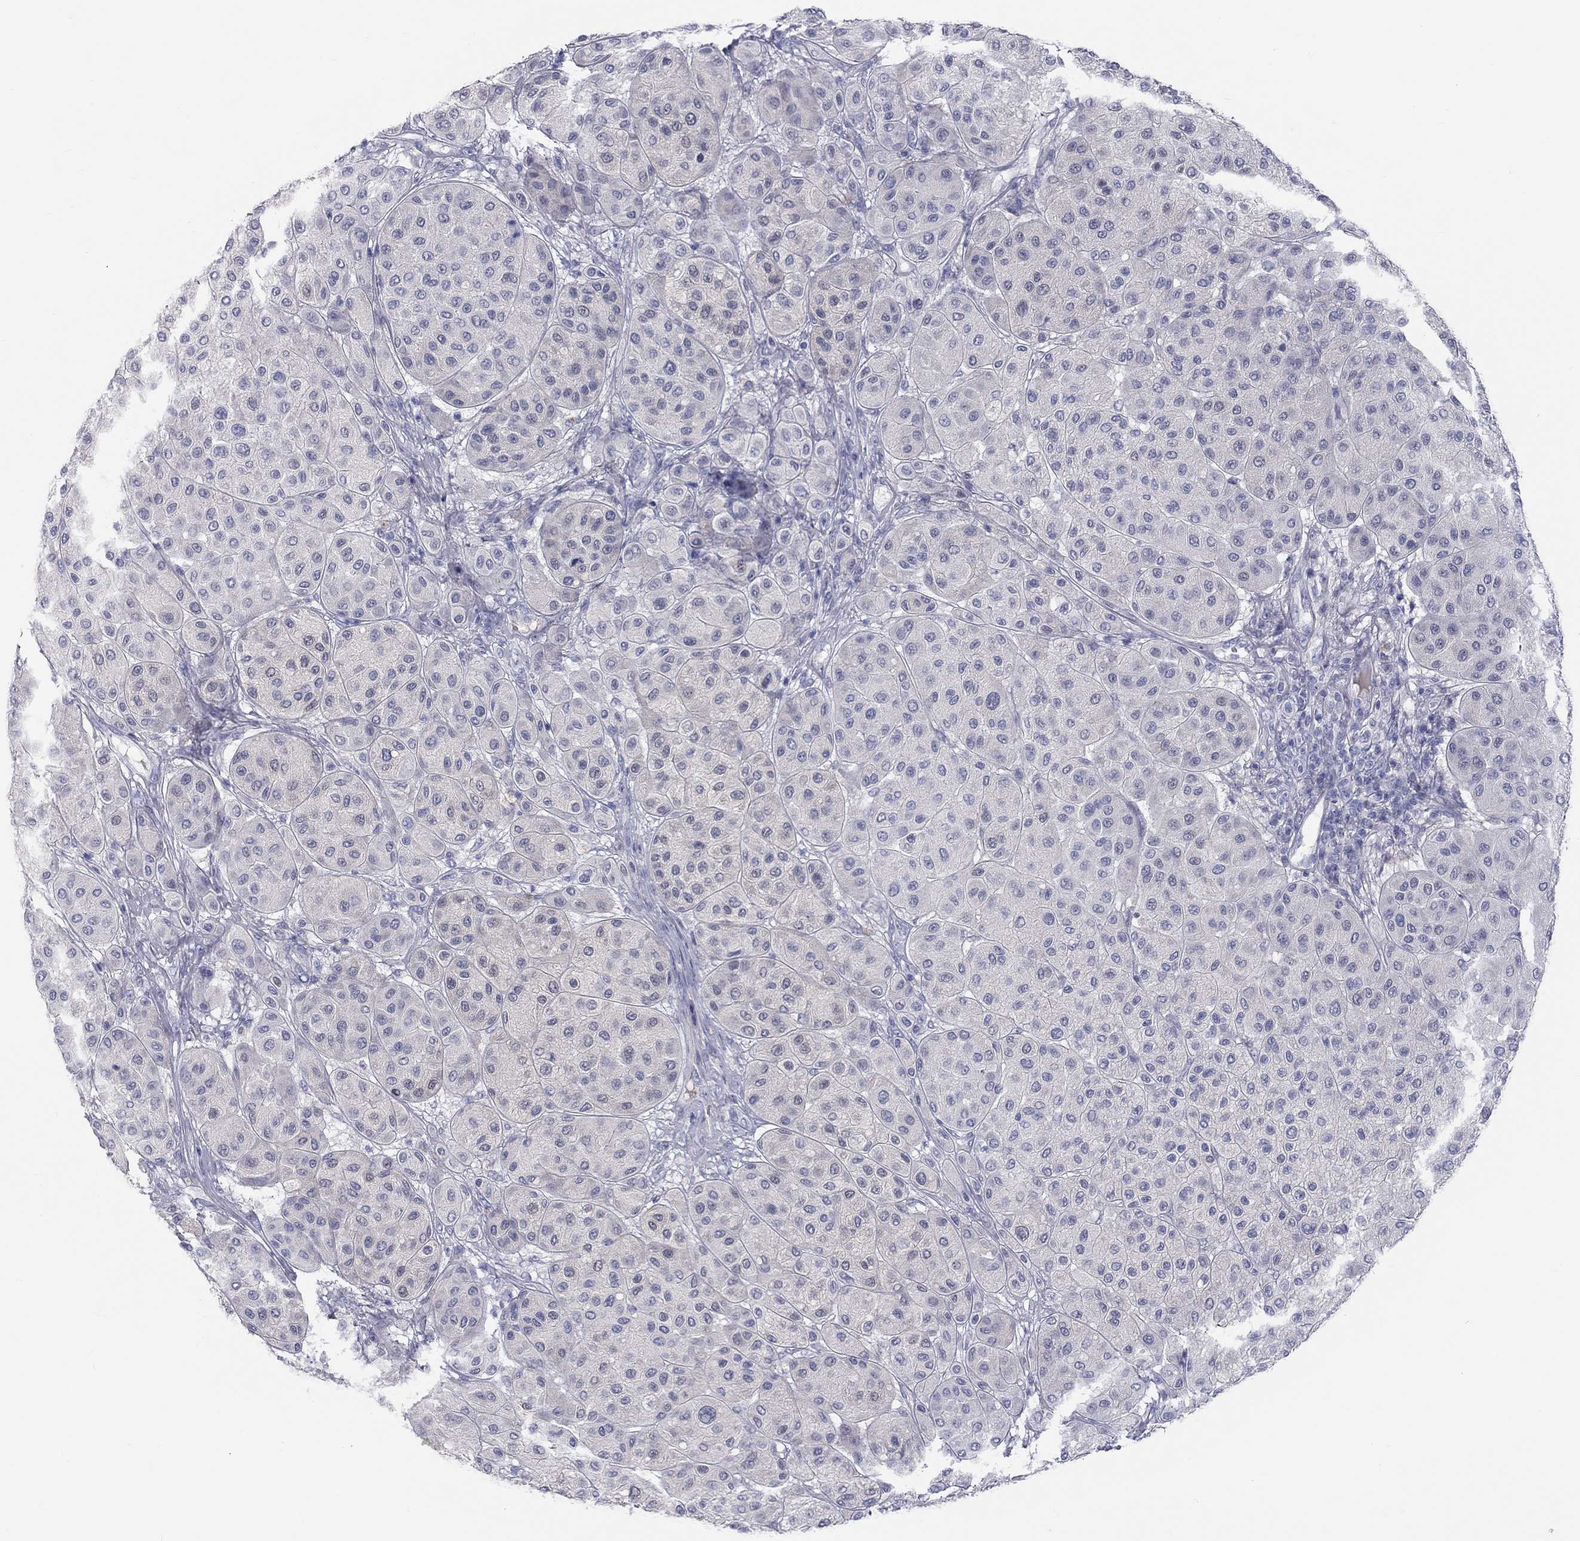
{"staining": {"intensity": "negative", "quantity": "none", "location": "none"}, "tissue": "melanoma", "cell_type": "Tumor cells", "image_type": "cancer", "snomed": [{"axis": "morphology", "description": "Malignant melanoma, Metastatic site"}, {"axis": "topography", "description": "Smooth muscle"}], "caption": "Tumor cells are negative for brown protein staining in malignant melanoma (metastatic site). (DAB (3,3'-diaminobenzidine) IHC with hematoxylin counter stain).", "gene": "ST7L", "patient": {"sex": "male", "age": 41}}